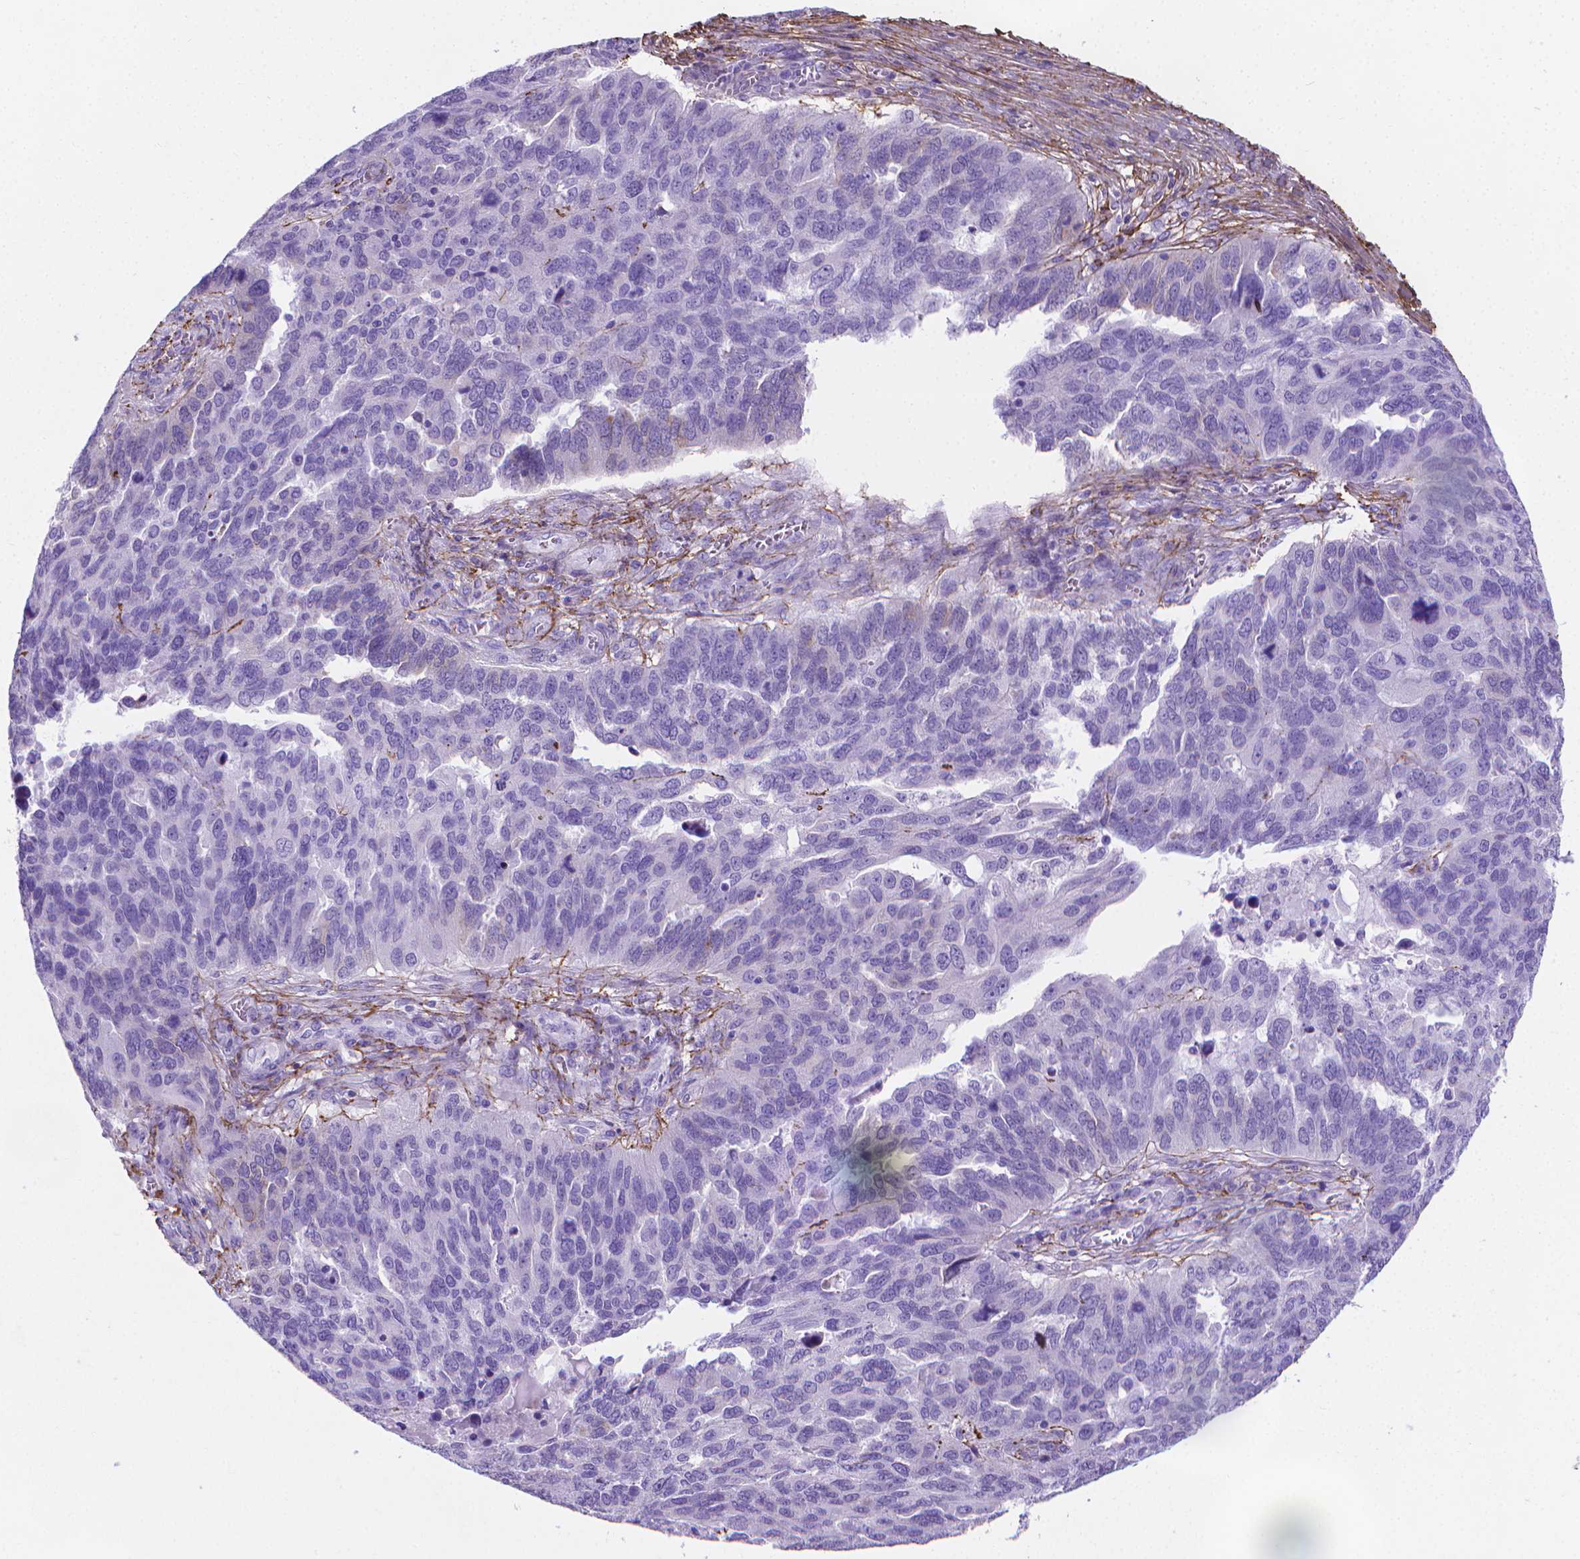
{"staining": {"intensity": "negative", "quantity": "none", "location": "none"}, "tissue": "ovarian cancer", "cell_type": "Tumor cells", "image_type": "cancer", "snomed": [{"axis": "morphology", "description": "Carcinoma, endometroid"}, {"axis": "topography", "description": "Soft tissue"}, {"axis": "topography", "description": "Ovary"}], "caption": "A micrograph of ovarian cancer (endometroid carcinoma) stained for a protein displays no brown staining in tumor cells.", "gene": "MFAP2", "patient": {"sex": "female", "age": 52}}